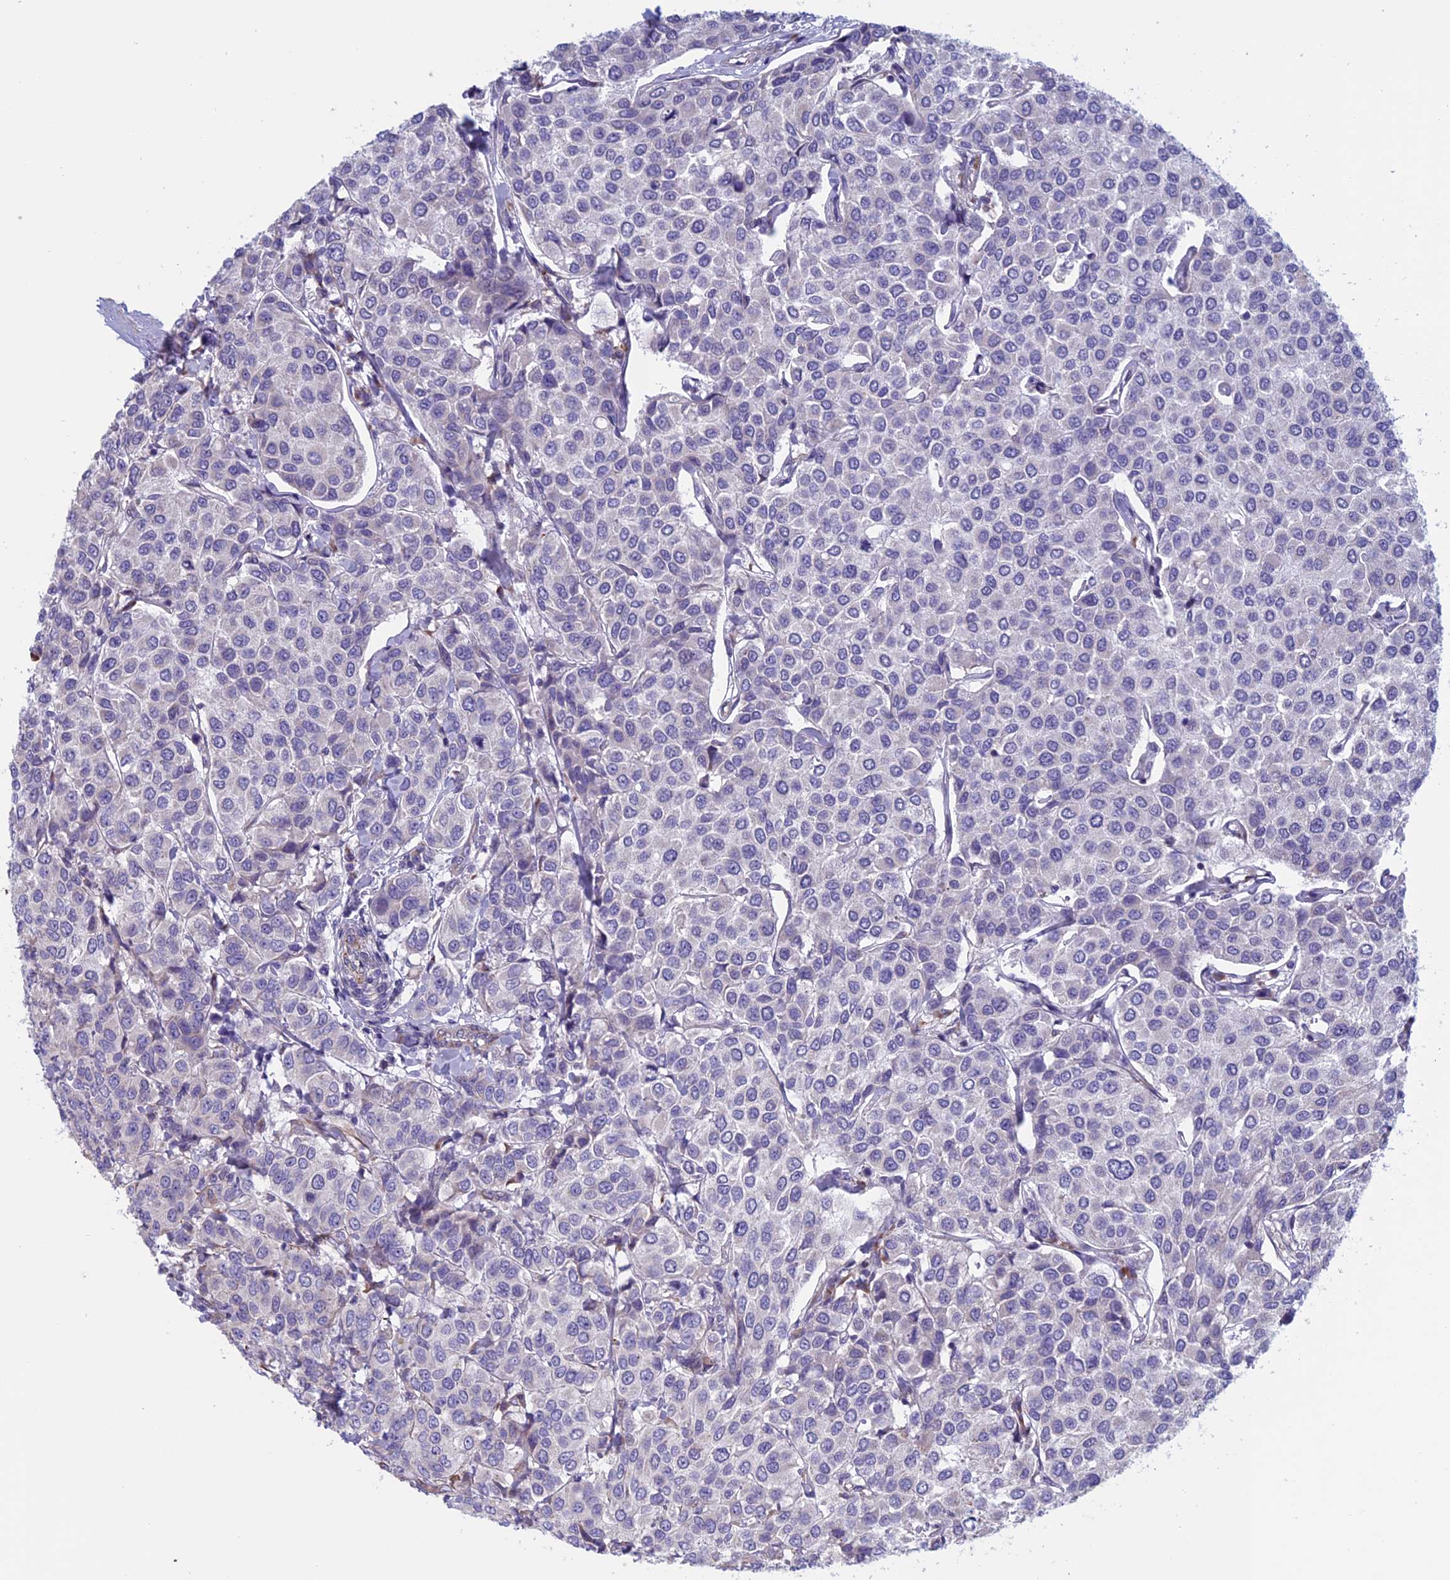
{"staining": {"intensity": "negative", "quantity": "none", "location": "none"}, "tissue": "breast cancer", "cell_type": "Tumor cells", "image_type": "cancer", "snomed": [{"axis": "morphology", "description": "Duct carcinoma"}, {"axis": "topography", "description": "Breast"}], "caption": "Micrograph shows no significant protein staining in tumor cells of infiltrating ductal carcinoma (breast). (DAB (3,3'-diaminobenzidine) IHC with hematoxylin counter stain).", "gene": "BCL2L10", "patient": {"sex": "female", "age": 55}}